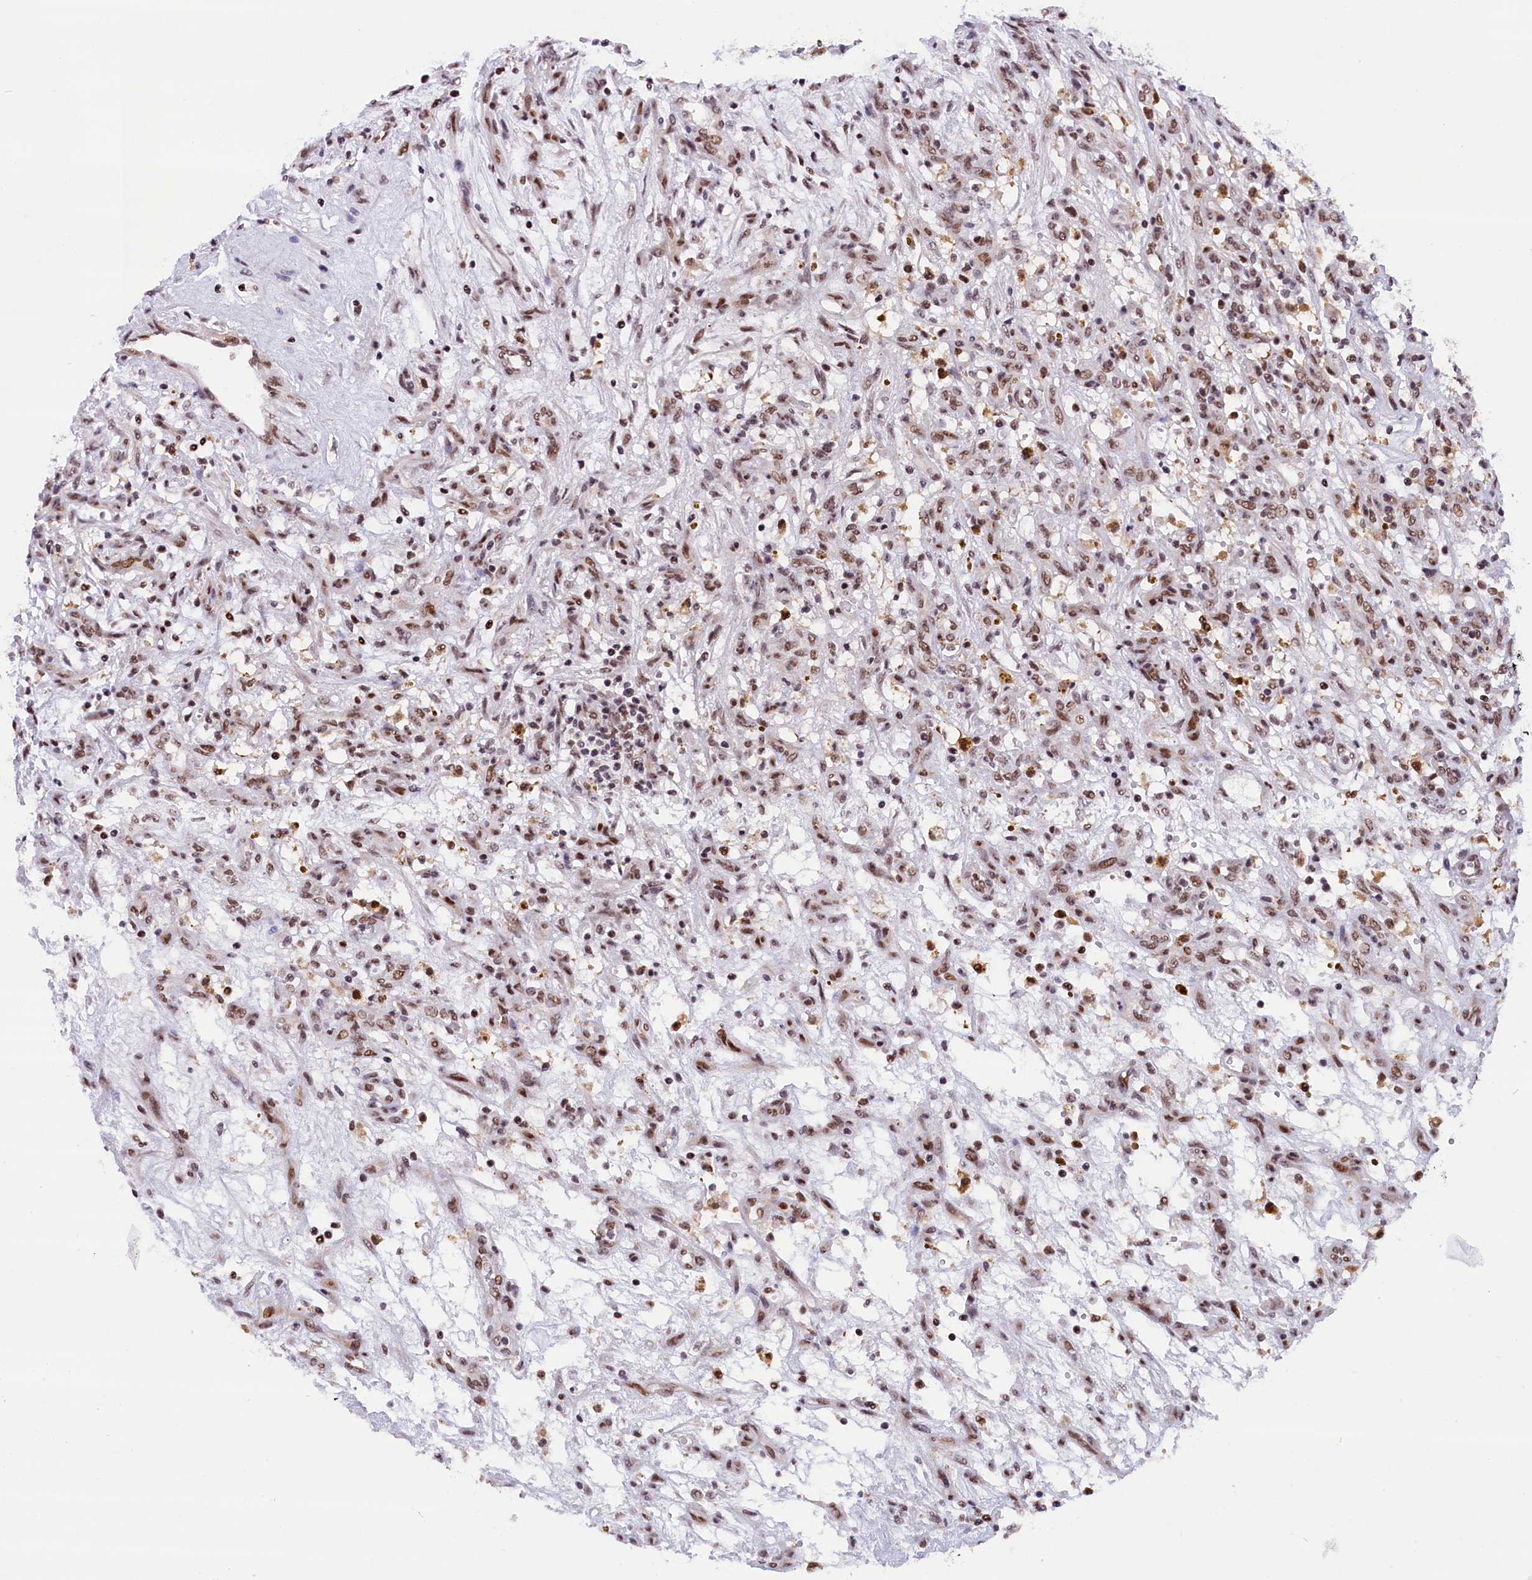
{"staining": {"intensity": "moderate", "quantity": ">75%", "location": "nuclear"}, "tissue": "renal cancer", "cell_type": "Tumor cells", "image_type": "cancer", "snomed": [{"axis": "morphology", "description": "Adenocarcinoma, NOS"}, {"axis": "topography", "description": "Kidney"}], "caption": "Immunohistochemistry (IHC) staining of renal adenocarcinoma, which displays medium levels of moderate nuclear positivity in approximately >75% of tumor cells indicating moderate nuclear protein staining. The staining was performed using DAB (brown) for protein detection and nuclei were counterstained in hematoxylin (blue).", "gene": "CDYL2", "patient": {"sex": "female", "age": 57}}